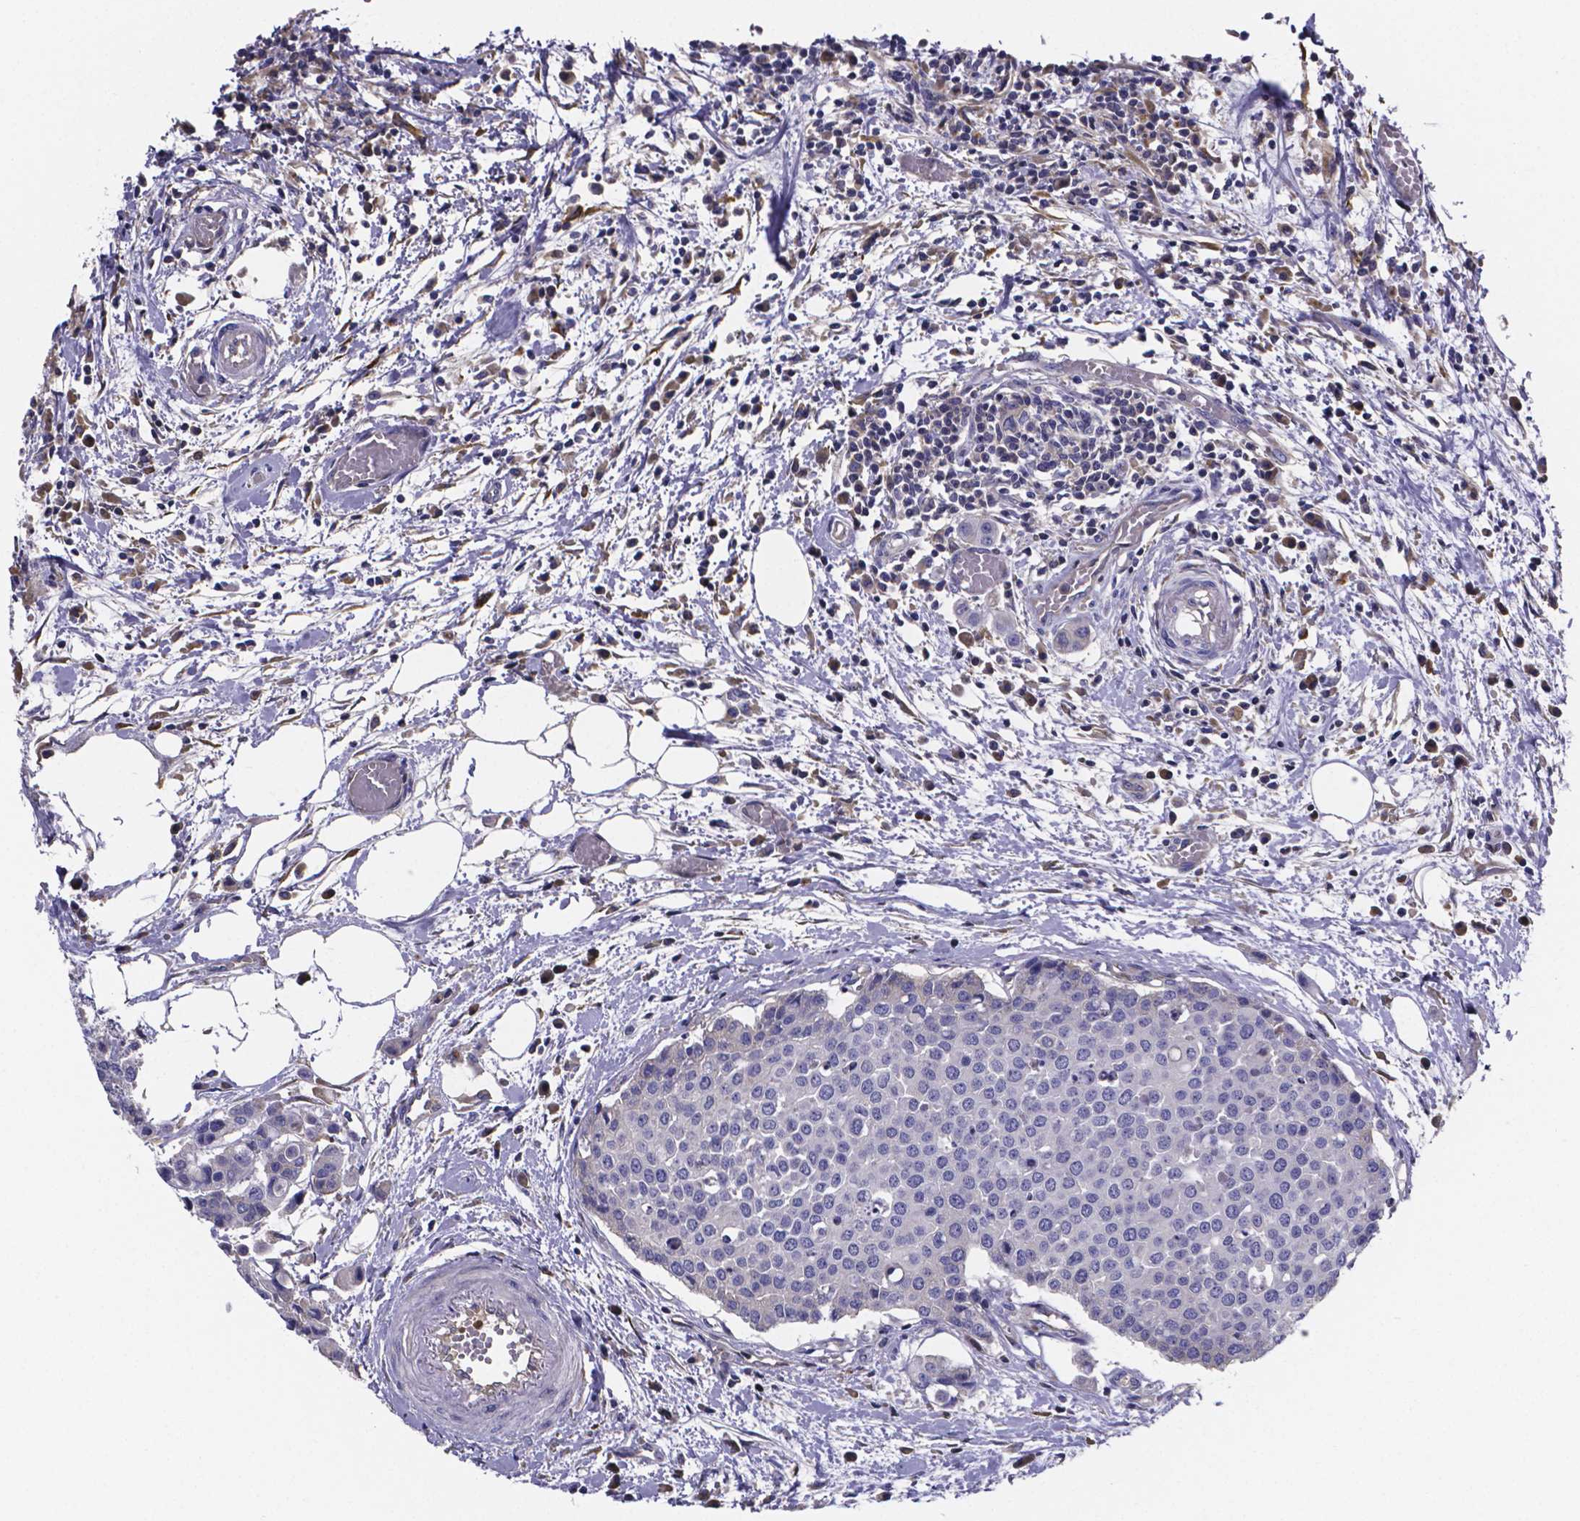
{"staining": {"intensity": "negative", "quantity": "none", "location": "none"}, "tissue": "carcinoid", "cell_type": "Tumor cells", "image_type": "cancer", "snomed": [{"axis": "morphology", "description": "Carcinoid, malignant, NOS"}, {"axis": "topography", "description": "Colon"}], "caption": "High power microscopy photomicrograph of an immunohistochemistry (IHC) micrograph of carcinoid, revealing no significant staining in tumor cells. The staining is performed using DAB (3,3'-diaminobenzidine) brown chromogen with nuclei counter-stained in using hematoxylin.", "gene": "SFRP4", "patient": {"sex": "male", "age": 81}}